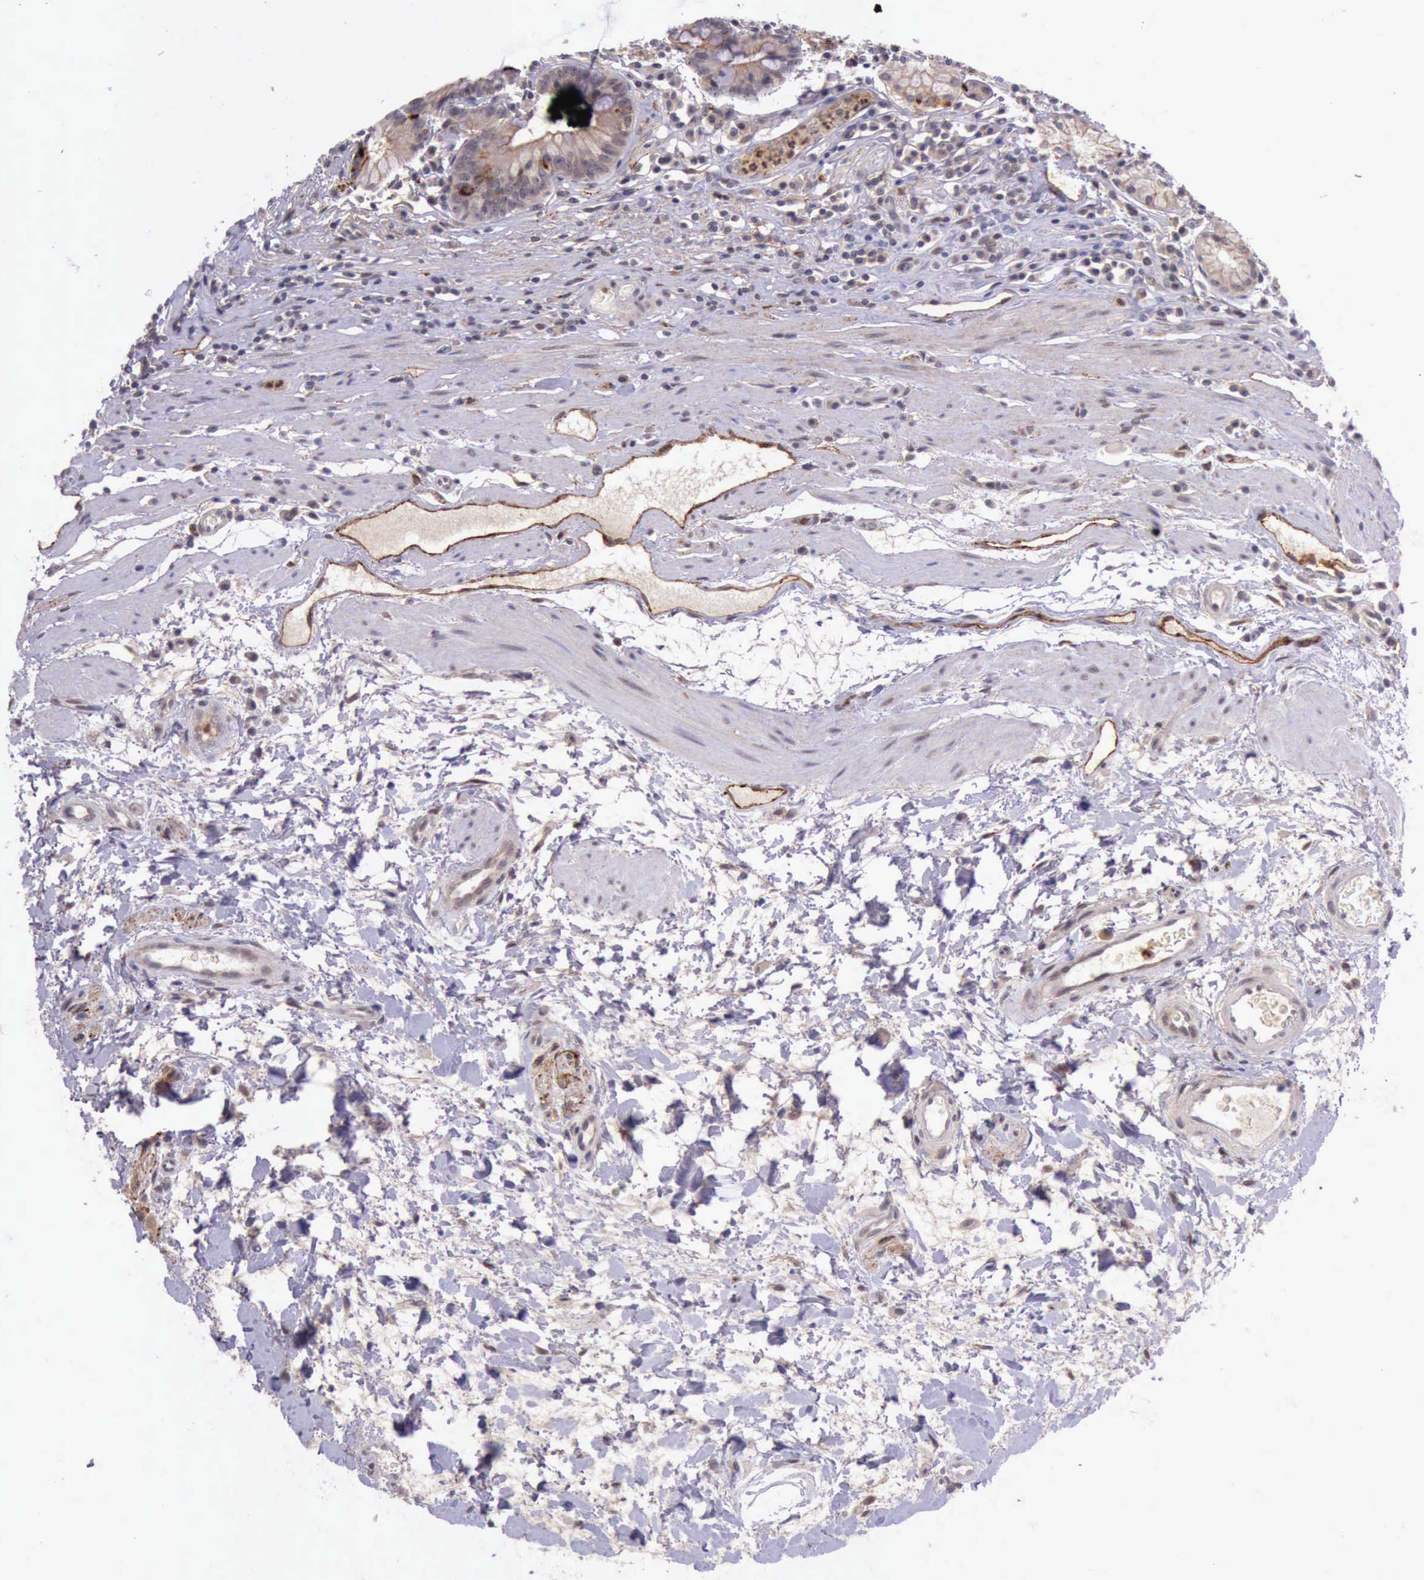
{"staining": {"intensity": "moderate", "quantity": ">75%", "location": "cytoplasmic/membranous"}, "tissue": "stomach", "cell_type": "Glandular cells", "image_type": "normal", "snomed": [{"axis": "morphology", "description": "Normal tissue, NOS"}, {"axis": "topography", "description": "Stomach, lower"}], "caption": "Moderate cytoplasmic/membranous staining for a protein is appreciated in about >75% of glandular cells of unremarkable stomach using immunohistochemistry (IHC).", "gene": "PRICKLE3", "patient": {"sex": "male", "age": 58}}